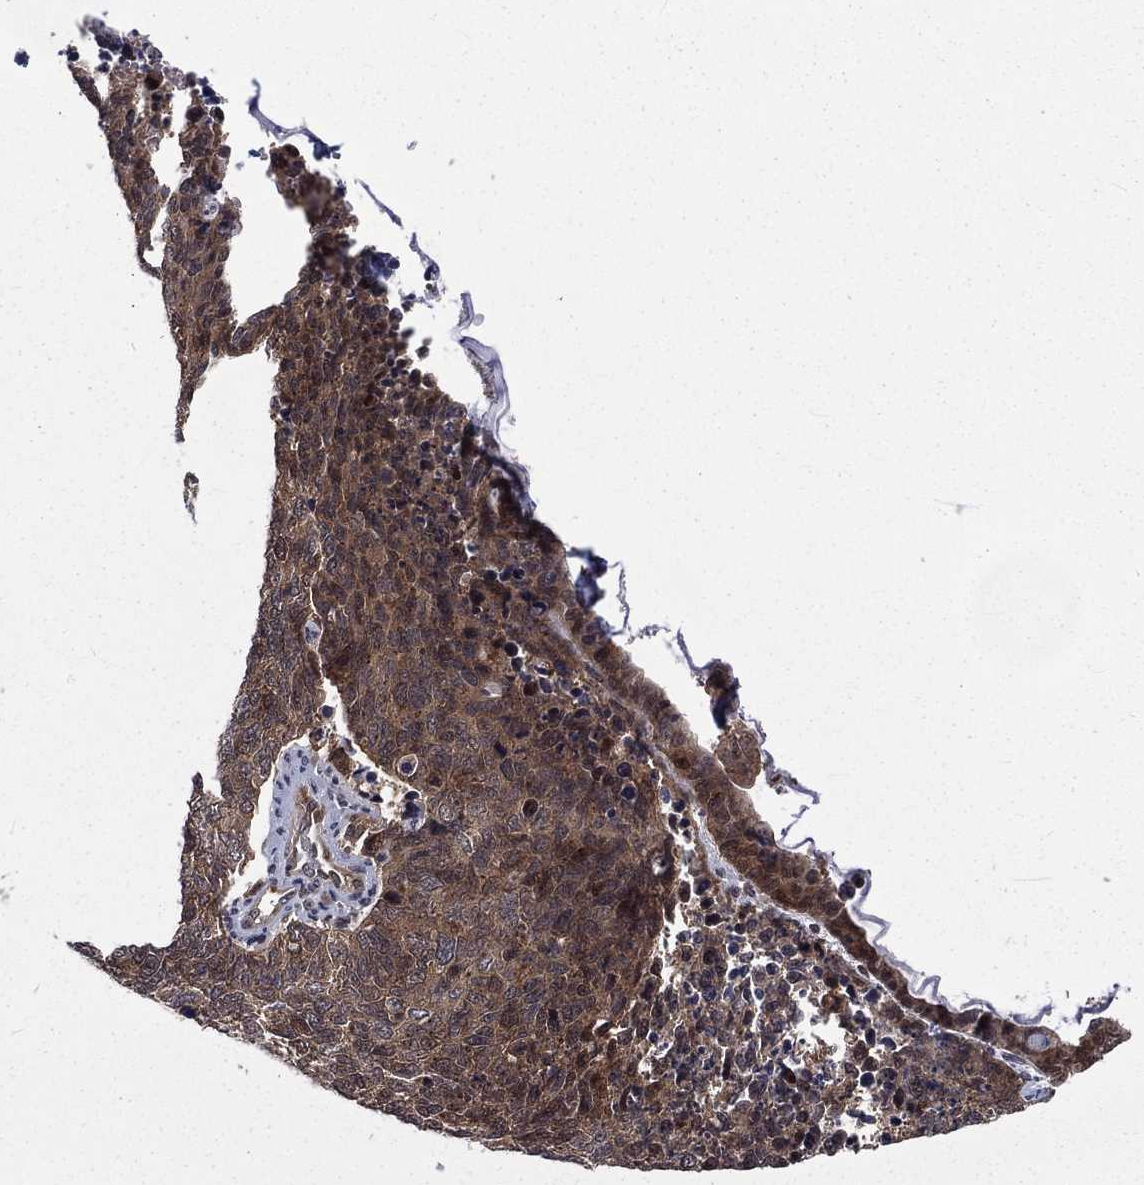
{"staining": {"intensity": "moderate", "quantity": ">75%", "location": "cytoplasmic/membranous"}, "tissue": "cervical cancer", "cell_type": "Tumor cells", "image_type": "cancer", "snomed": [{"axis": "morphology", "description": "Squamous cell carcinoma, NOS"}, {"axis": "topography", "description": "Cervix"}], "caption": "Moderate cytoplasmic/membranous expression is seen in about >75% of tumor cells in cervical cancer (squamous cell carcinoma). (IHC, brightfield microscopy, high magnification).", "gene": "ARL3", "patient": {"sex": "female", "age": 63}}